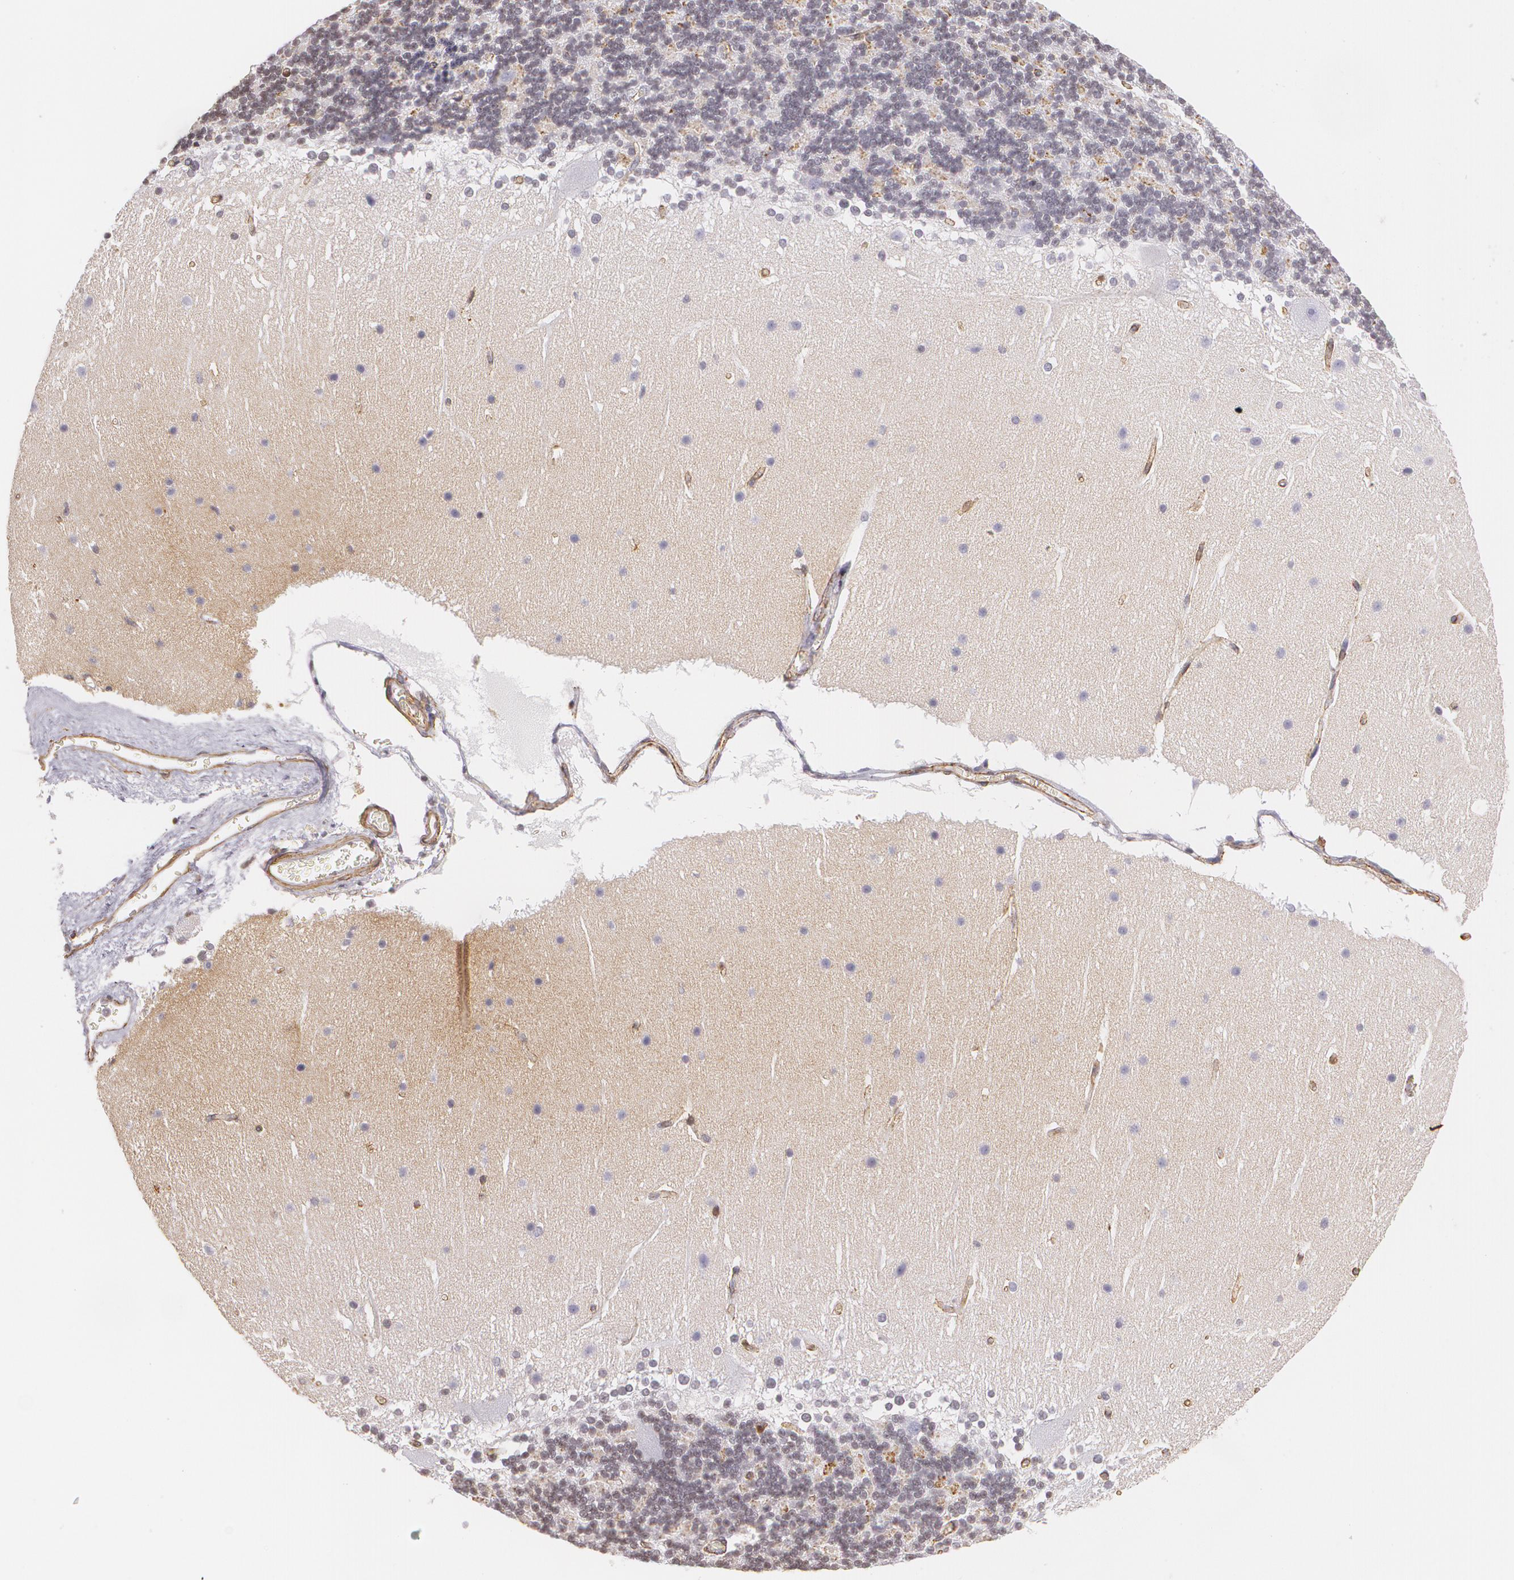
{"staining": {"intensity": "negative", "quantity": "none", "location": "none"}, "tissue": "cerebellum", "cell_type": "Cells in granular layer", "image_type": "normal", "snomed": [{"axis": "morphology", "description": "Normal tissue, NOS"}, {"axis": "topography", "description": "Cerebellum"}], "caption": "IHC image of unremarkable human cerebellum stained for a protein (brown), which reveals no positivity in cells in granular layer.", "gene": "VAMP1", "patient": {"sex": "female", "age": 19}}